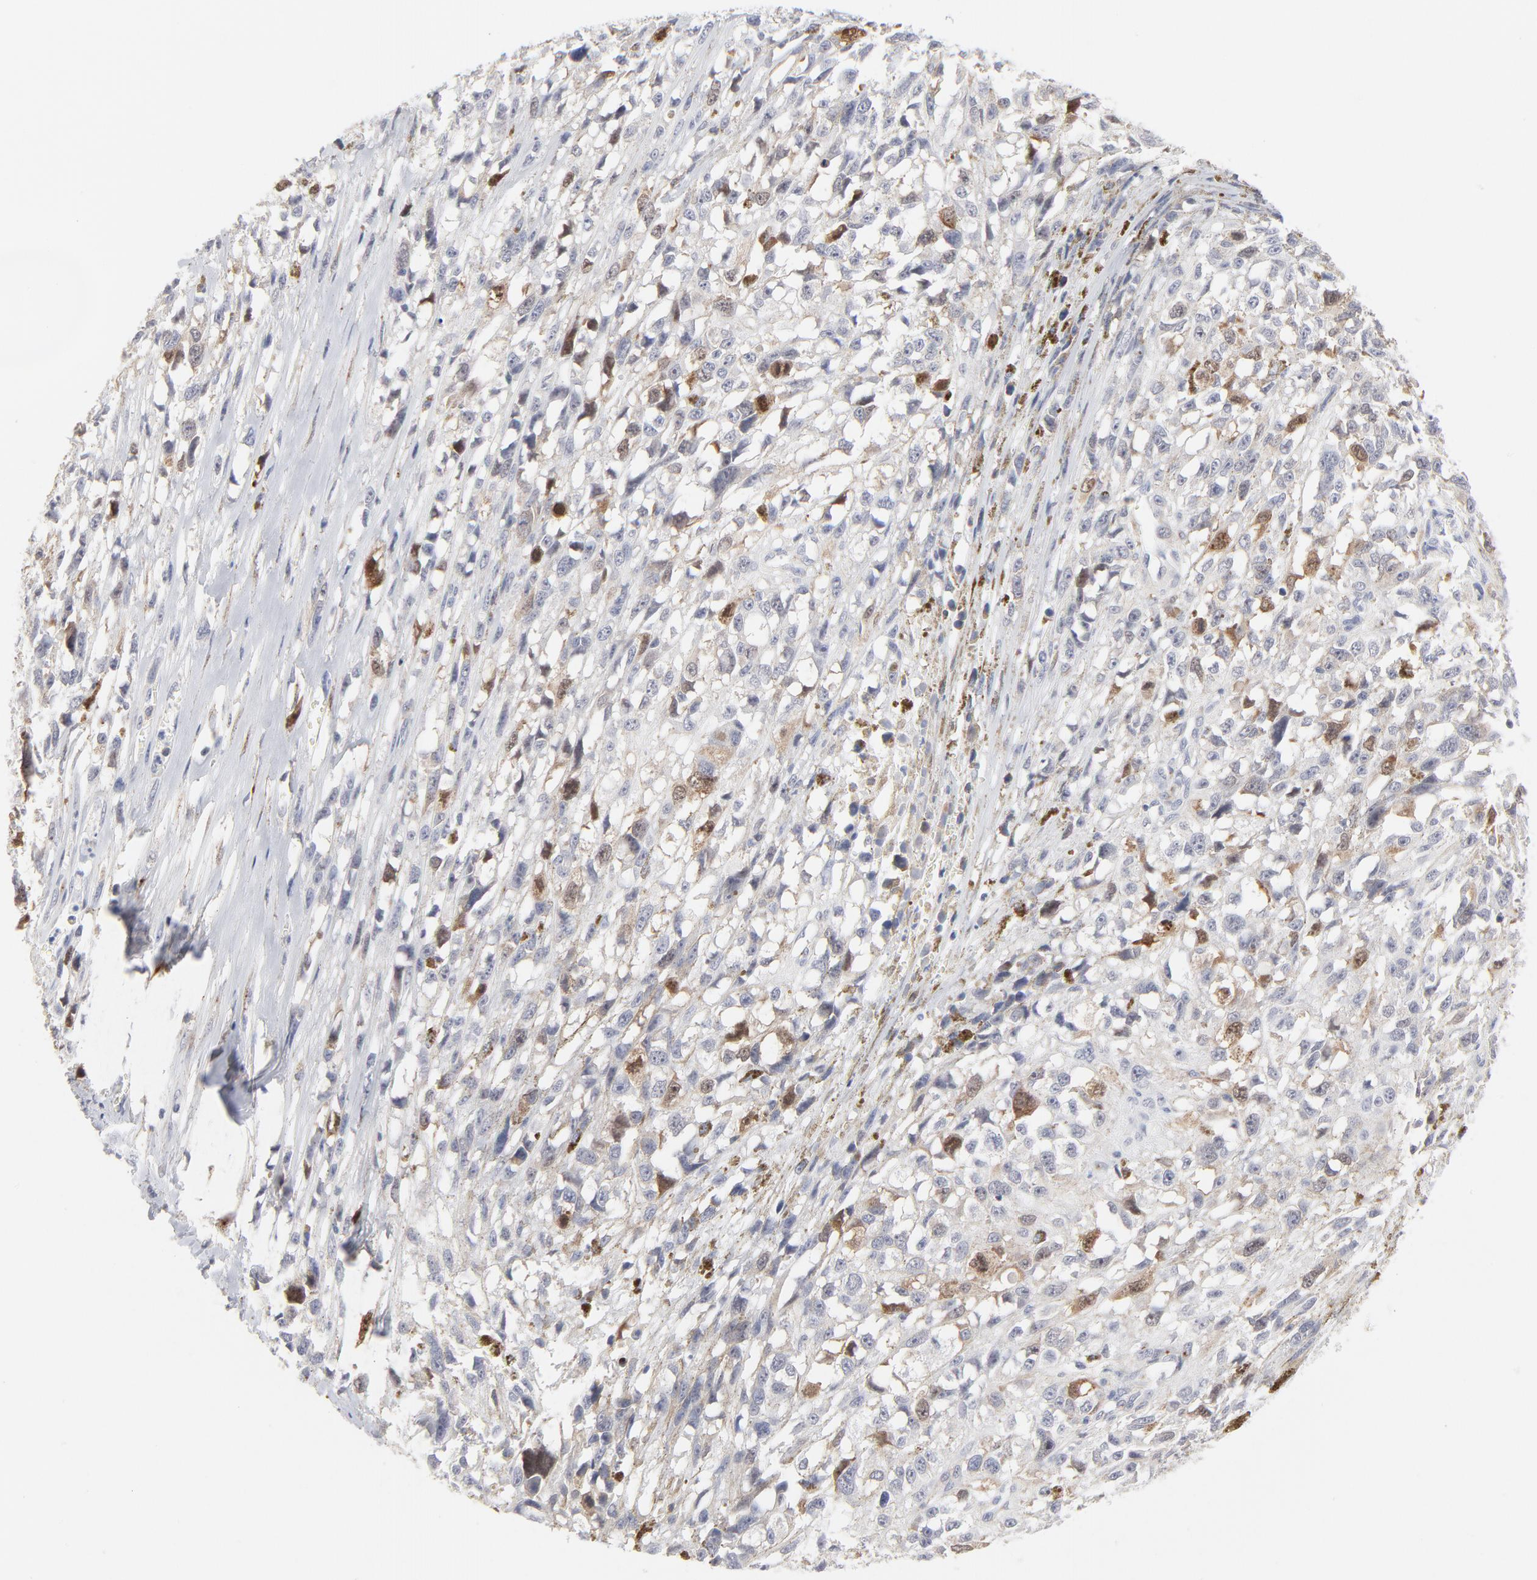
{"staining": {"intensity": "moderate", "quantity": "<25%", "location": "cytoplasmic/membranous,nuclear"}, "tissue": "melanoma", "cell_type": "Tumor cells", "image_type": "cancer", "snomed": [{"axis": "morphology", "description": "Malignant melanoma, Metastatic site"}, {"axis": "topography", "description": "Lymph node"}], "caption": "DAB immunohistochemical staining of melanoma demonstrates moderate cytoplasmic/membranous and nuclear protein expression in about <25% of tumor cells. The staining is performed using DAB brown chromogen to label protein expression. The nuclei are counter-stained blue using hematoxylin.", "gene": "AURKA", "patient": {"sex": "male", "age": 59}}